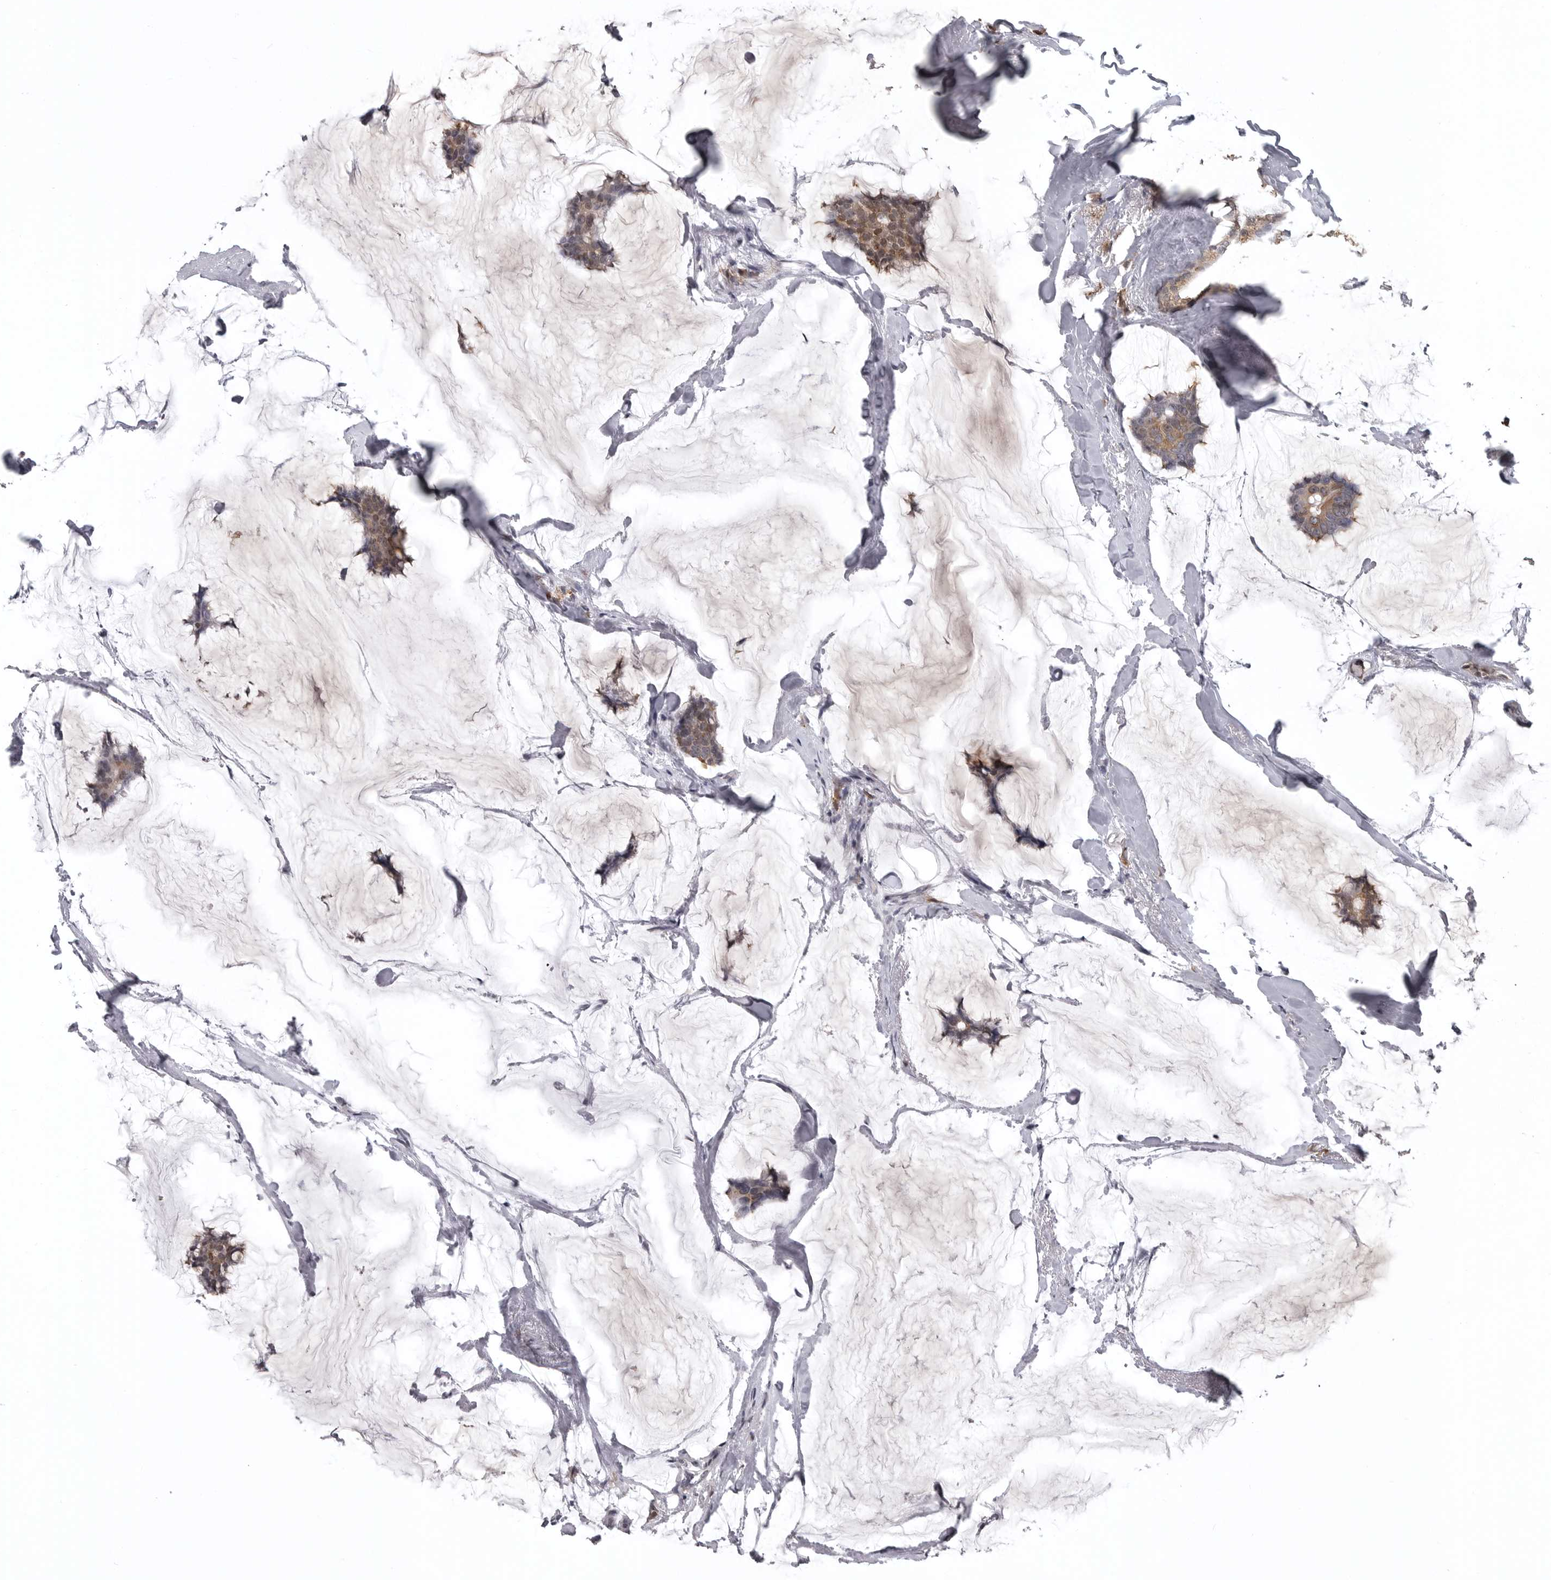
{"staining": {"intensity": "moderate", "quantity": ">75%", "location": "cytoplasmic/membranous"}, "tissue": "breast cancer", "cell_type": "Tumor cells", "image_type": "cancer", "snomed": [{"axis": "morphology", "description": "Duct carcinoma"}, {"axis": "topography", "description": "Breast"}], "caption": "Protein positivity by immunohistochemistry reveals moderate cytoplasmic/membranous staining in about >75% of tumor cells in invasive ductal carcinoma (breast).", "gene": "SNX16", "patient": {"sex": "female", "age": 93}}